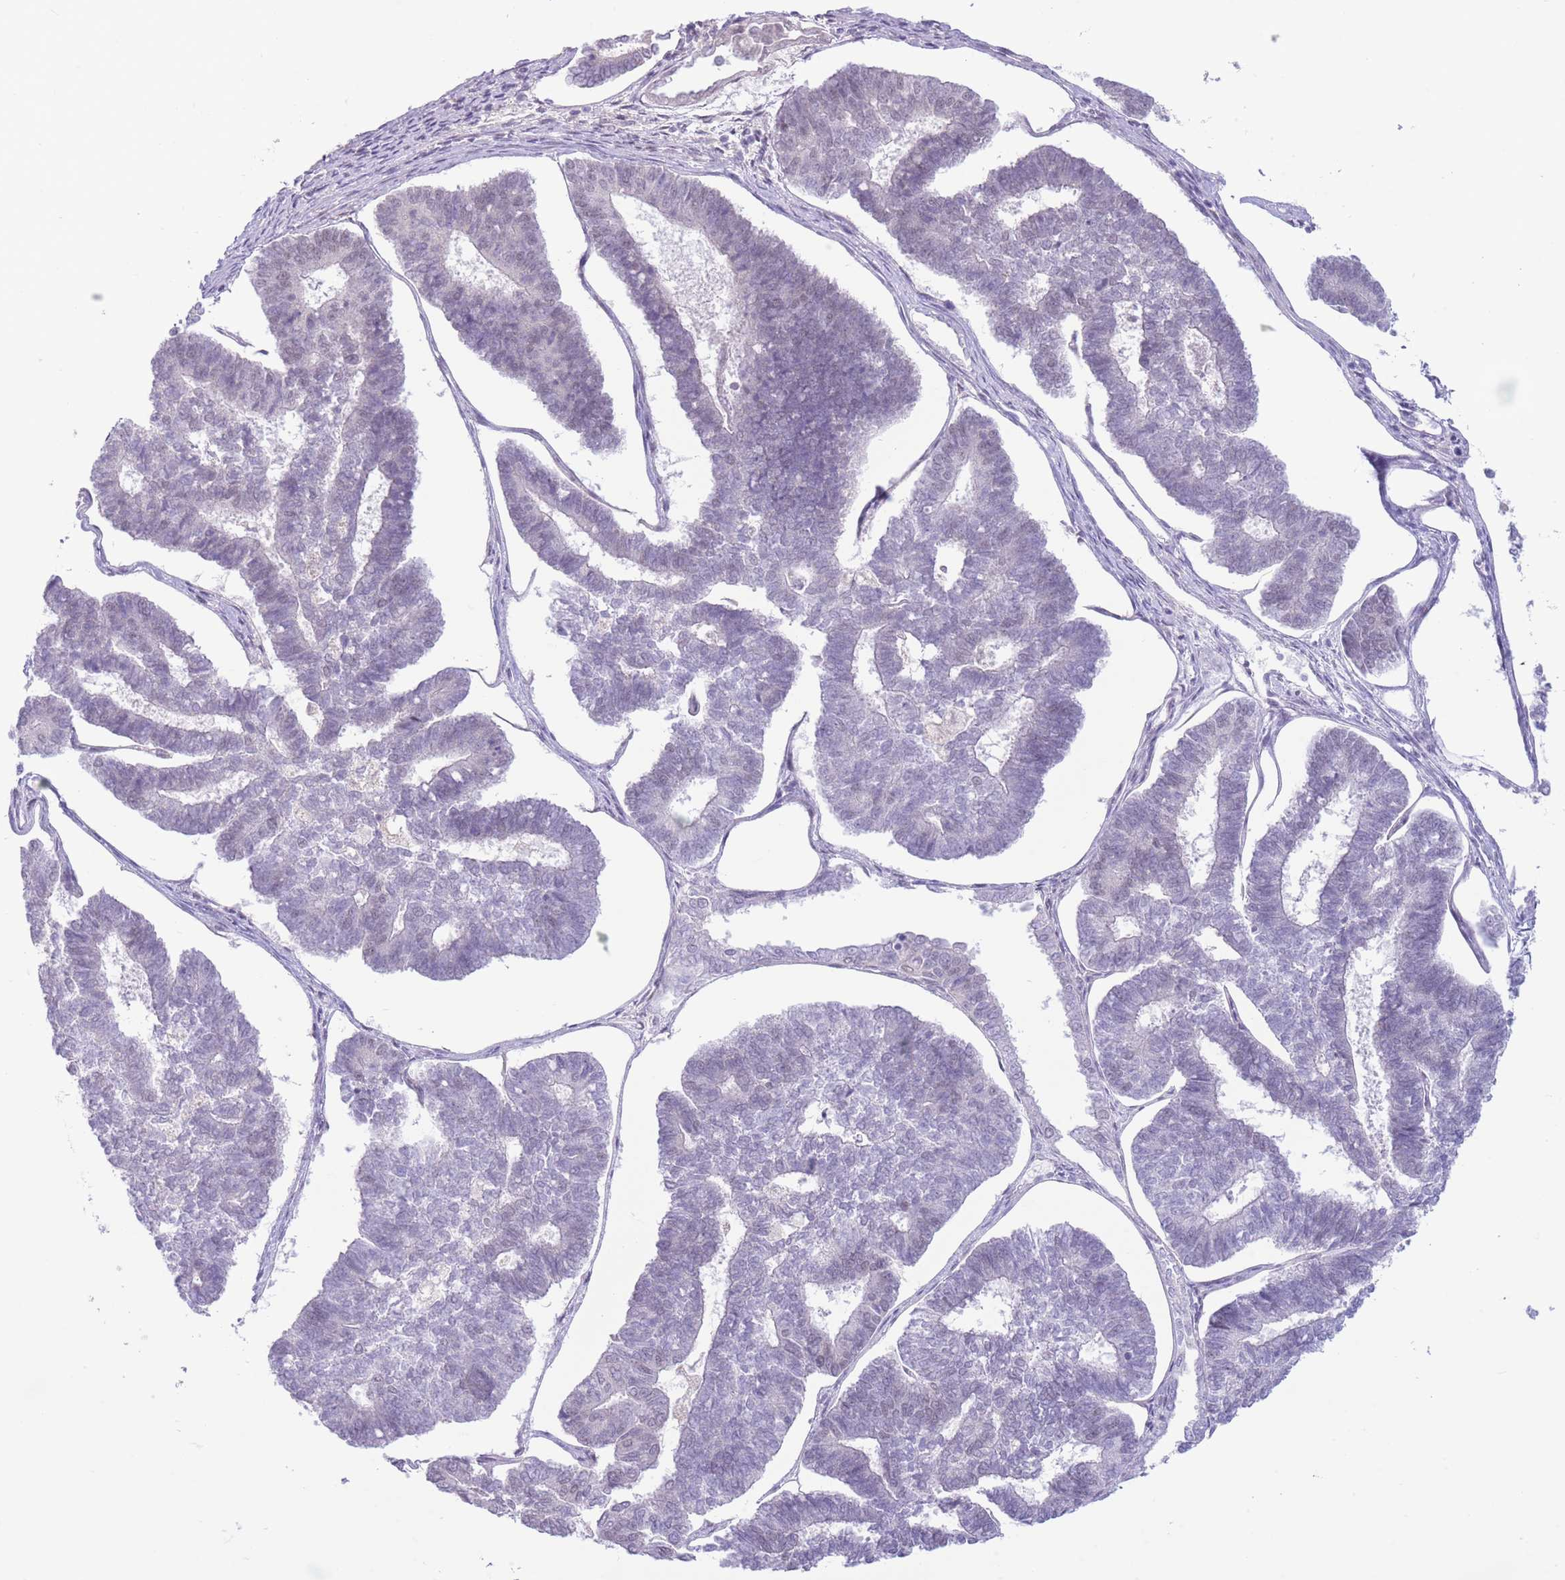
{"staining": {"intensity": "negative", "quantity": "none", "location": "none"}, "tissue": "endometrial cancer", "cell_type": "Tumor cells", "image_type": "cancer", "snomed": [{"axis": "morphology", "description": "Adenocarcinoma, NOS"}, {"axis": "topography", "description": "Endometrium"}], "caption": "Human endometrial adenocarcinoma stained for a protein using immunohistochemistry demonstrates no expression in tumor cells.", "gene": "FBXO46", "patient": {"sex": "female", "age": 70}}